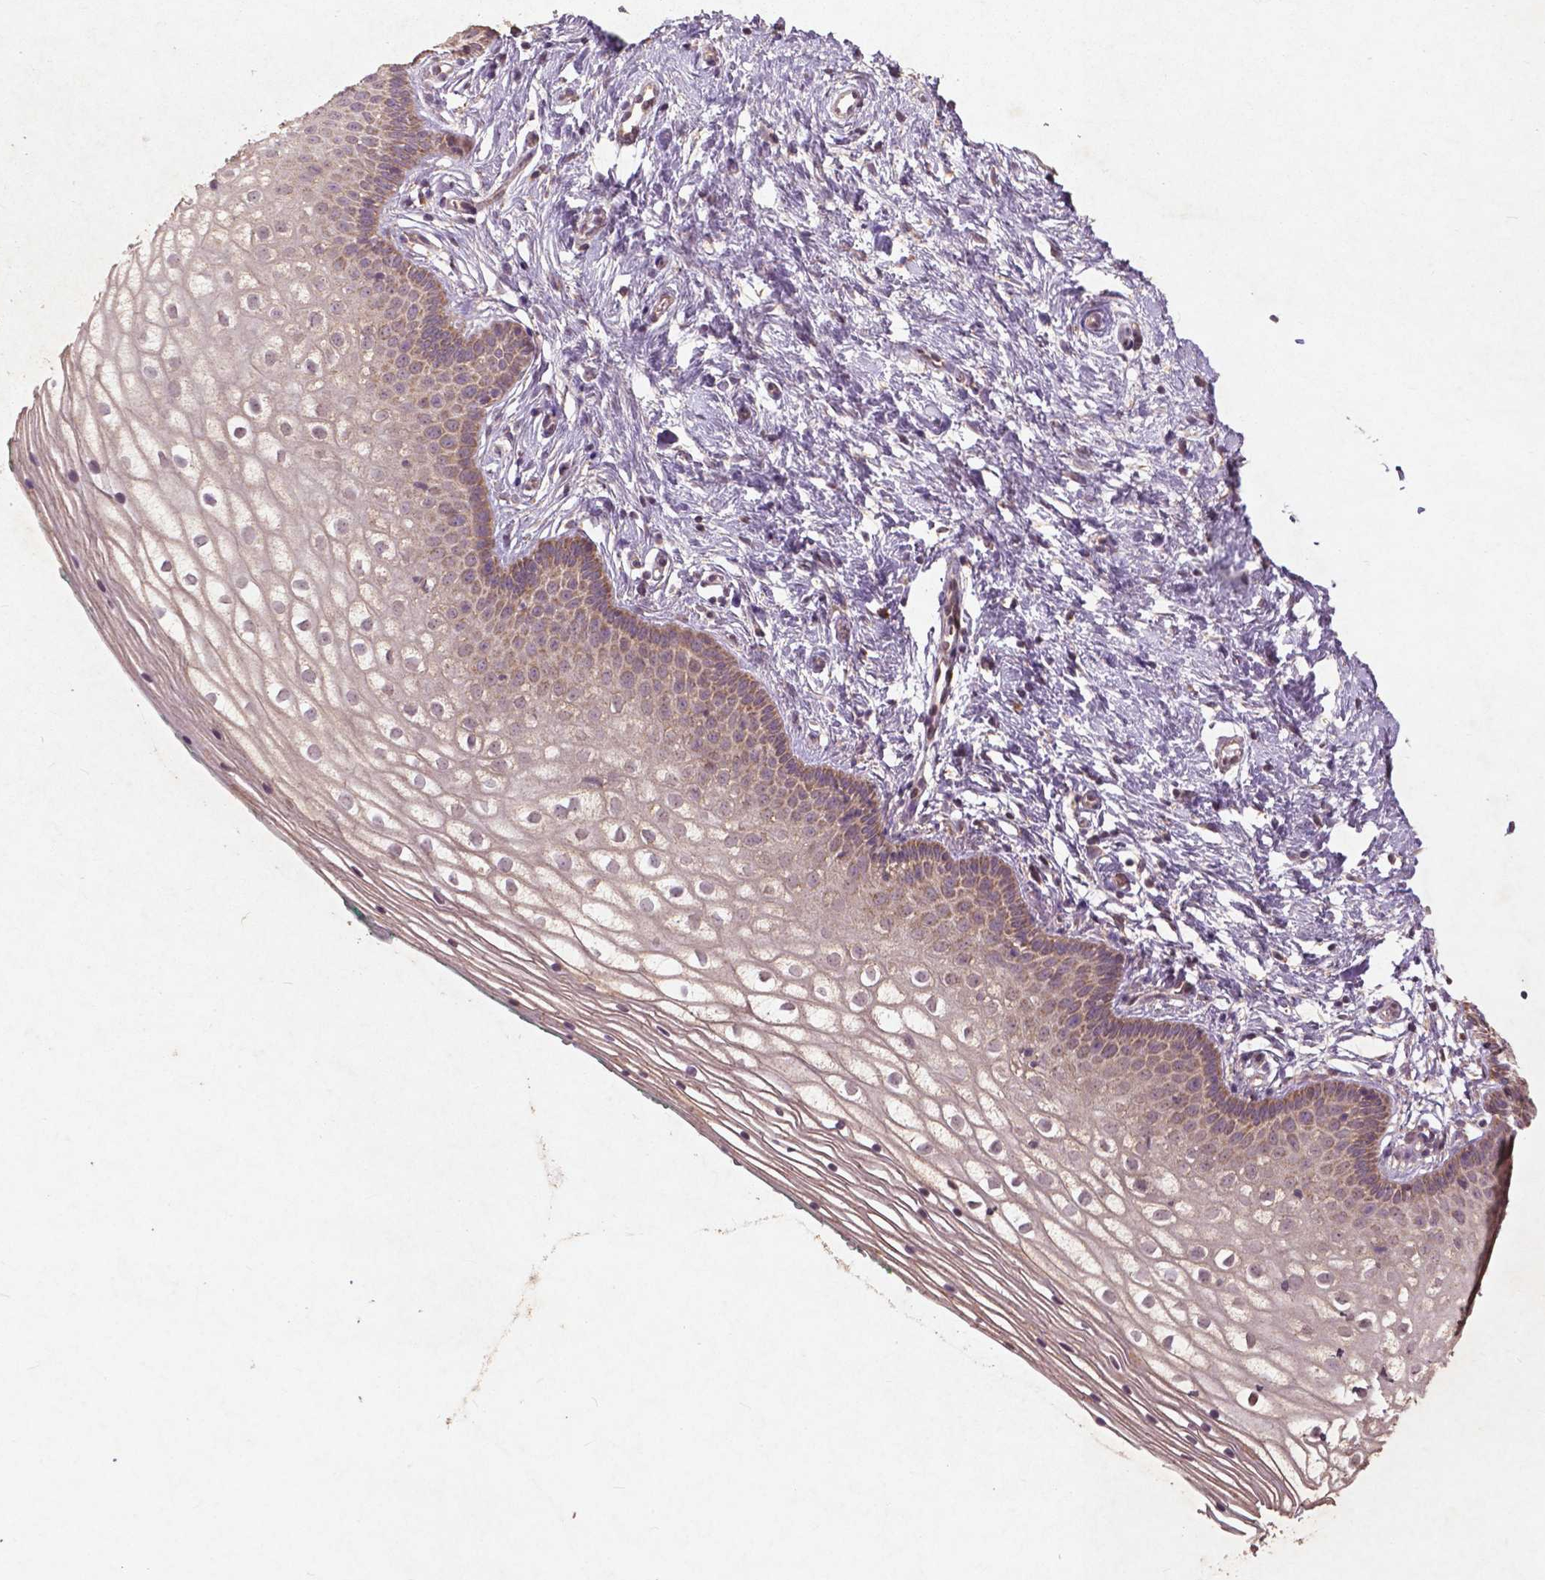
{"staining": {"intensity": "weak", "quantity": ">75%", "location": "cytoplasmic/membranous"}, "tissue": "vagina", "cell_type": "Squamous epithelial cells", "image_type": "normal", "snomed": [{"axis": "morphology", "description": "Normal tissue, NOS"}, {"axis": "topography", "description": "Vagina"}], "caption": "DAB (3,3'-diaminobenzidine) immunohistochemical staining of normal human vagina demonstrates weak cytoplasmic/membranous protein positivity in approximately >75% of squamous epithelial cells.", "gene": "ST6GALNAC5", "patient": {"sex": "female", "age": 36}}